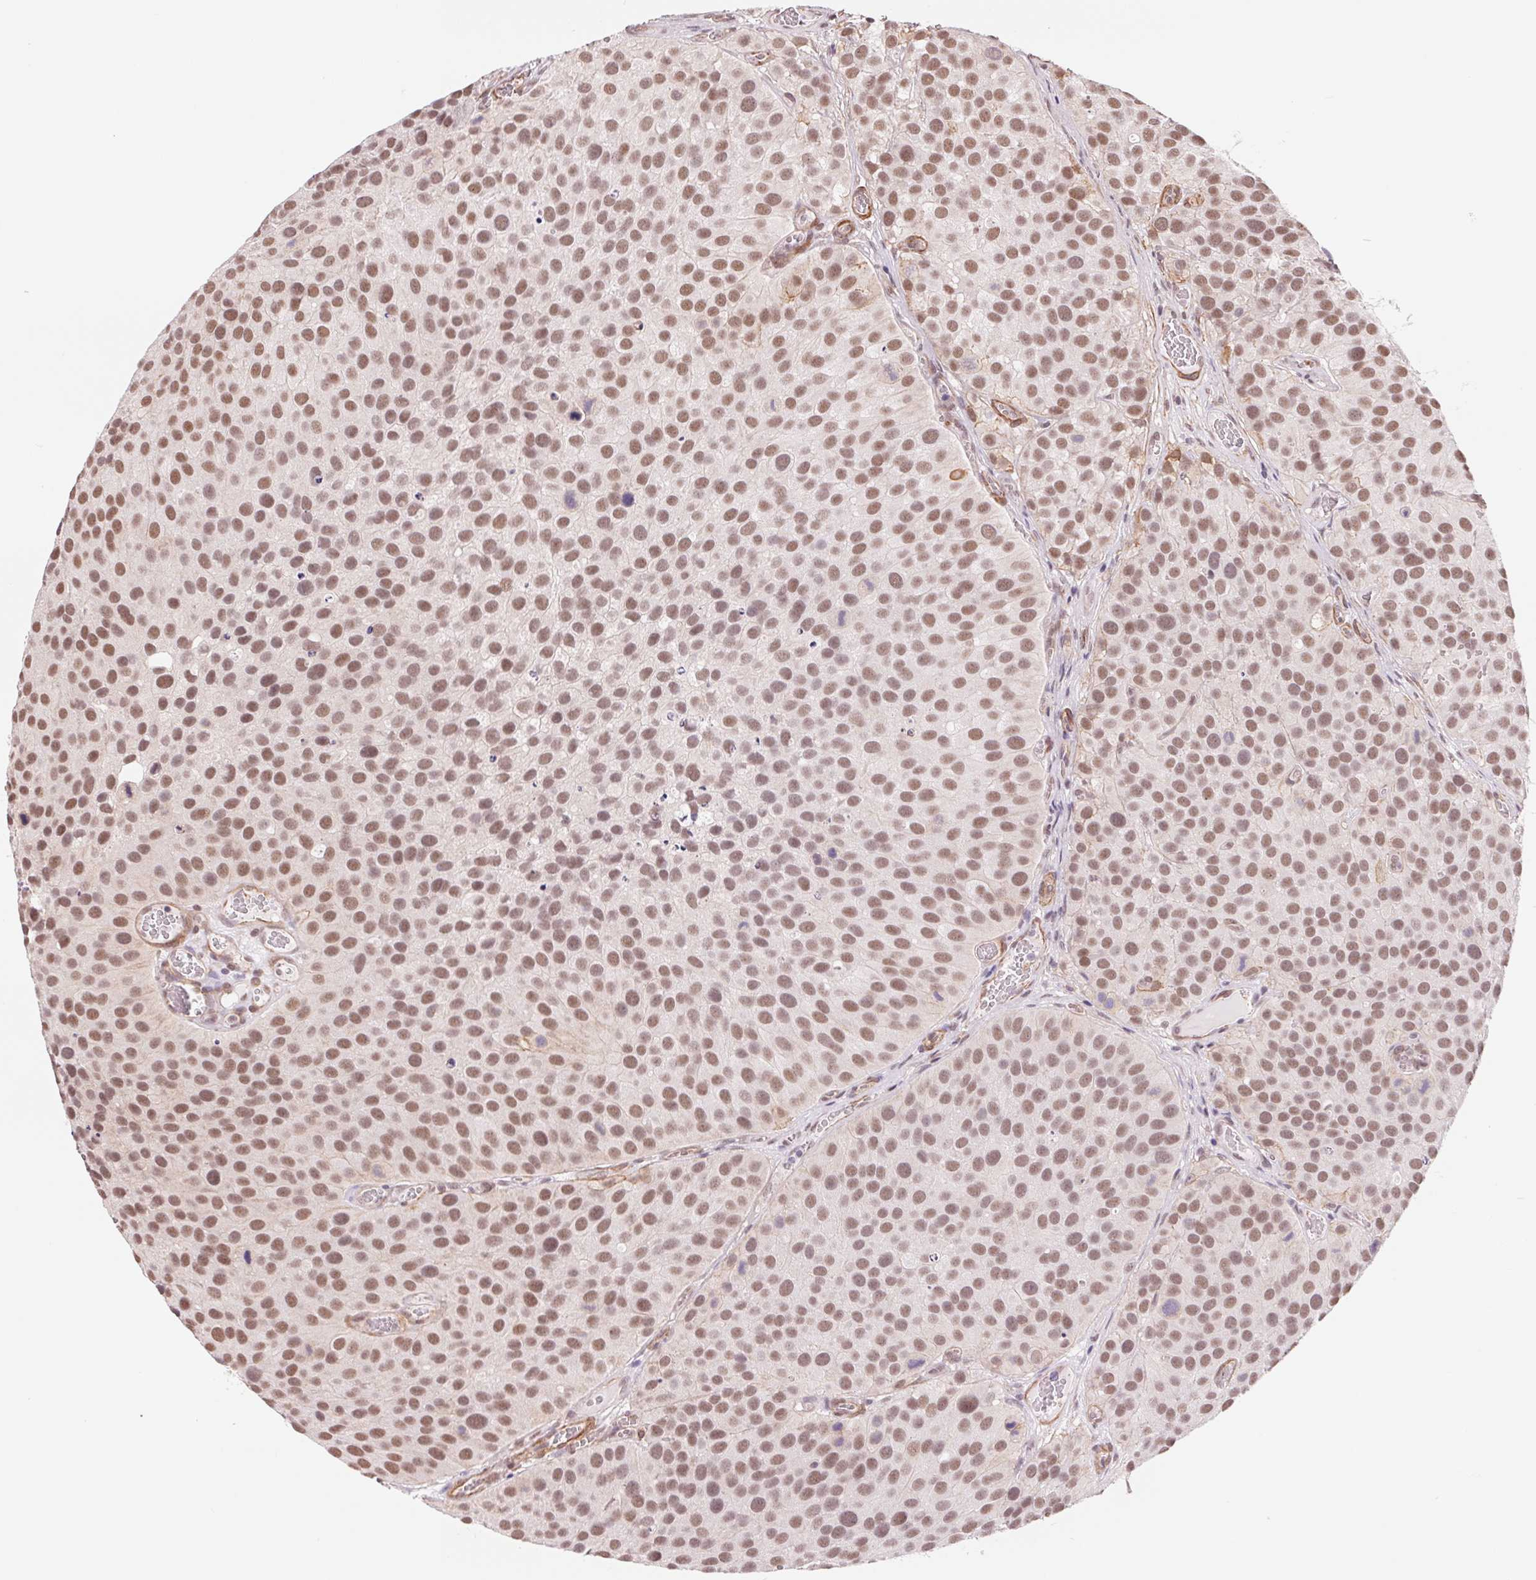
{"staining": {"intensity": "moderate", "quantity": ">75%", "location": "nuclear"}, "tissue": "urothelial cancer", "cell_type": "Tumor cells", "image_type": "cancer", "snomed": [{"axis": "morphology", "description": "Urothelial carcinoma, Low grade"}, {"axis": "topography", "description": "Urinary bladder"}], "caption": "DAB immunohistochemical staining of human urothelial cancer exhibits moderate nuclear protein expression in approximately >75% of tumor cells.", "gene": "BCAT1", "patient": {"sex": "female", "age": 69}}